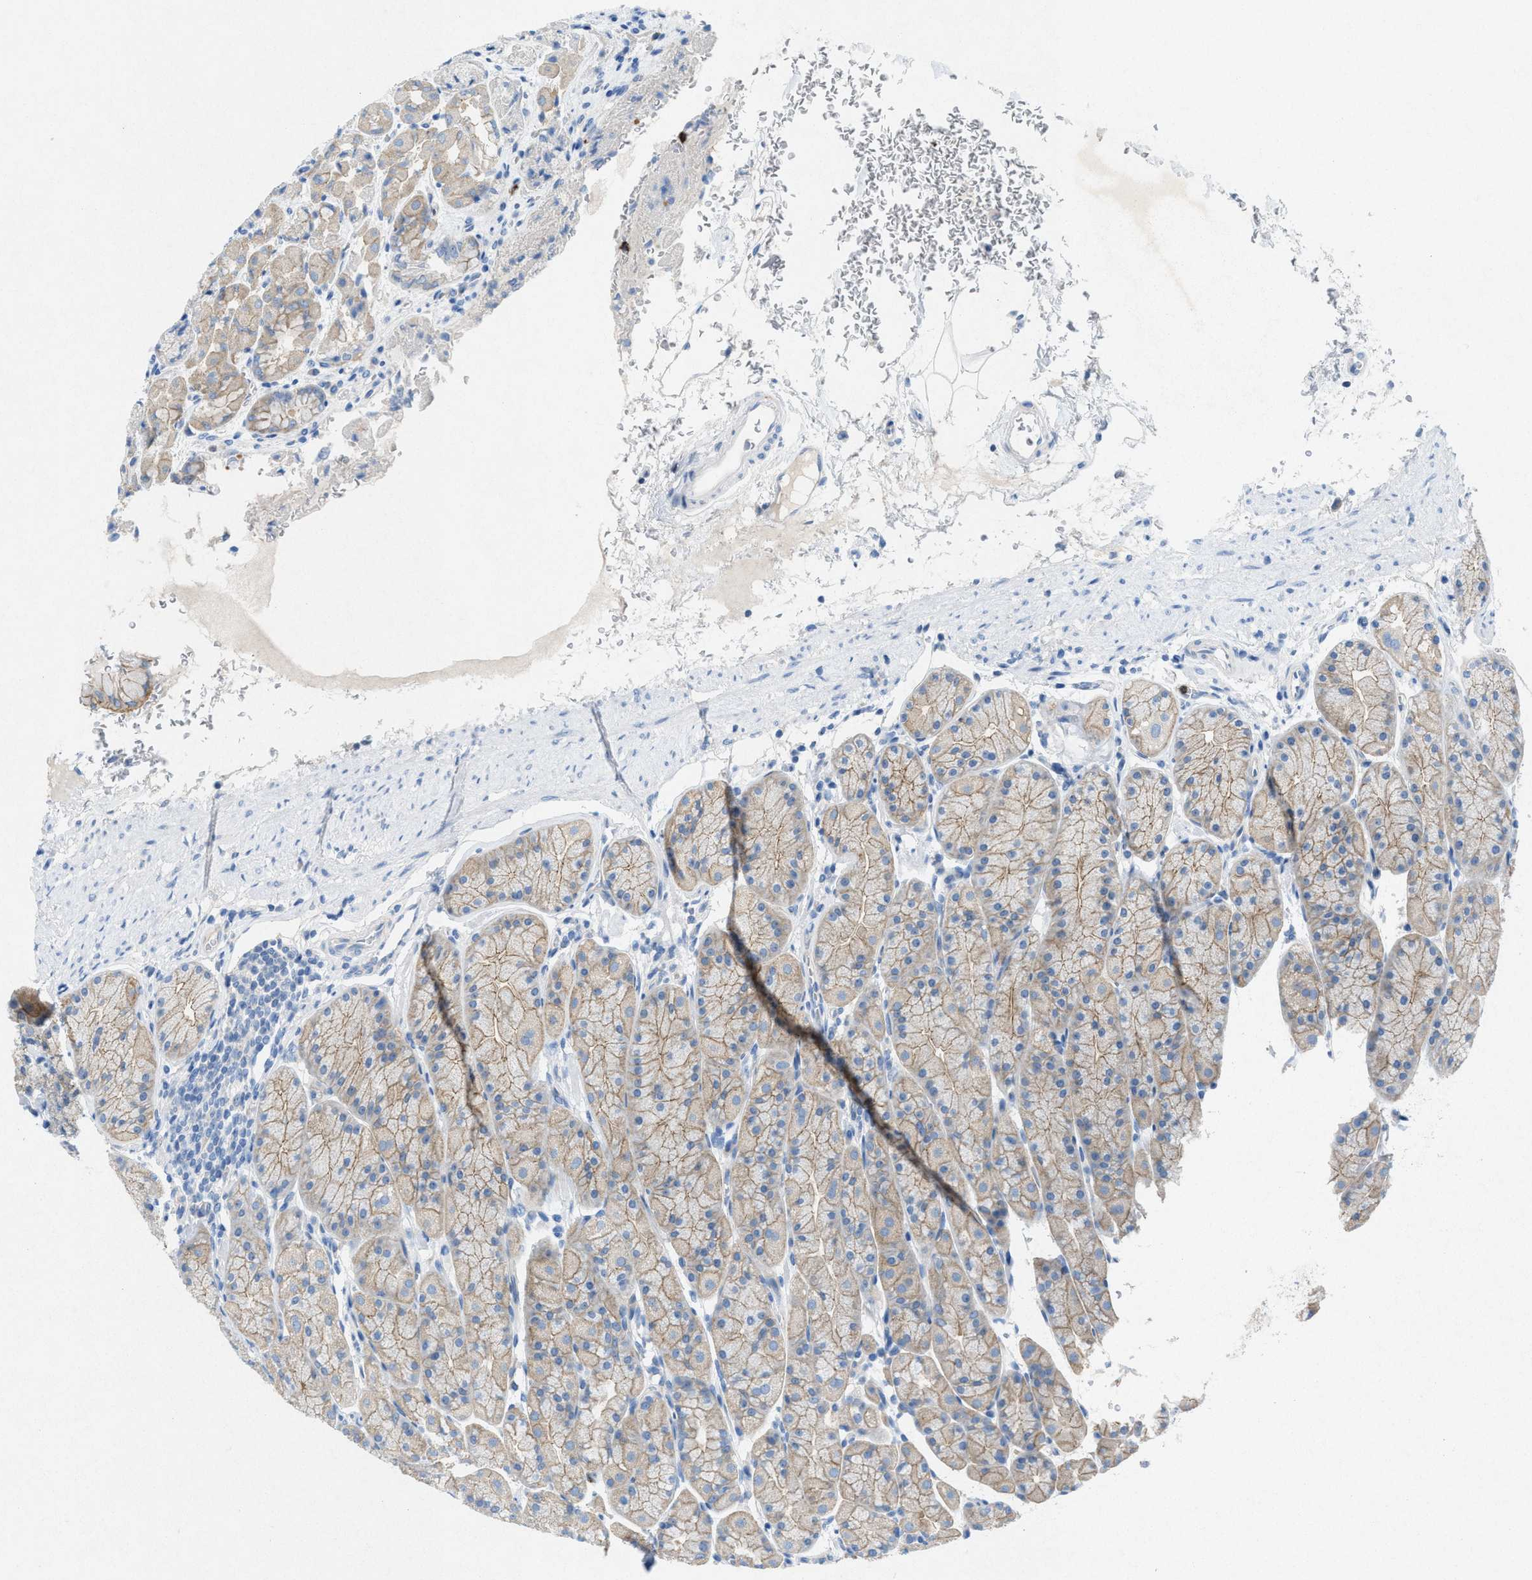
{"staining": {"intensity": "moderate", "quantity": "<25%", "location": "cytoplasmic/membranous"}, "tissue": "stomach", "cell_type": "Glandular cells", "image_type": "normal", "snomed": [{"axis": "morphology", "description": "Normal tissue, NOS"}, {"axis": "topography", "description": "Stomach"}], "caption": "A high-resolution micrograph shows IHC staining of normal stomach, which displays moderate cytoplasmic/membranous expression in about <25% of glandular cells. The staining is performed using DAB brown chromogen to label protein expression. The nuclei are counter-stained blue using hematoxylin.", "gene": "CKLF", "patient": {"sex": "male", "age": 42}}